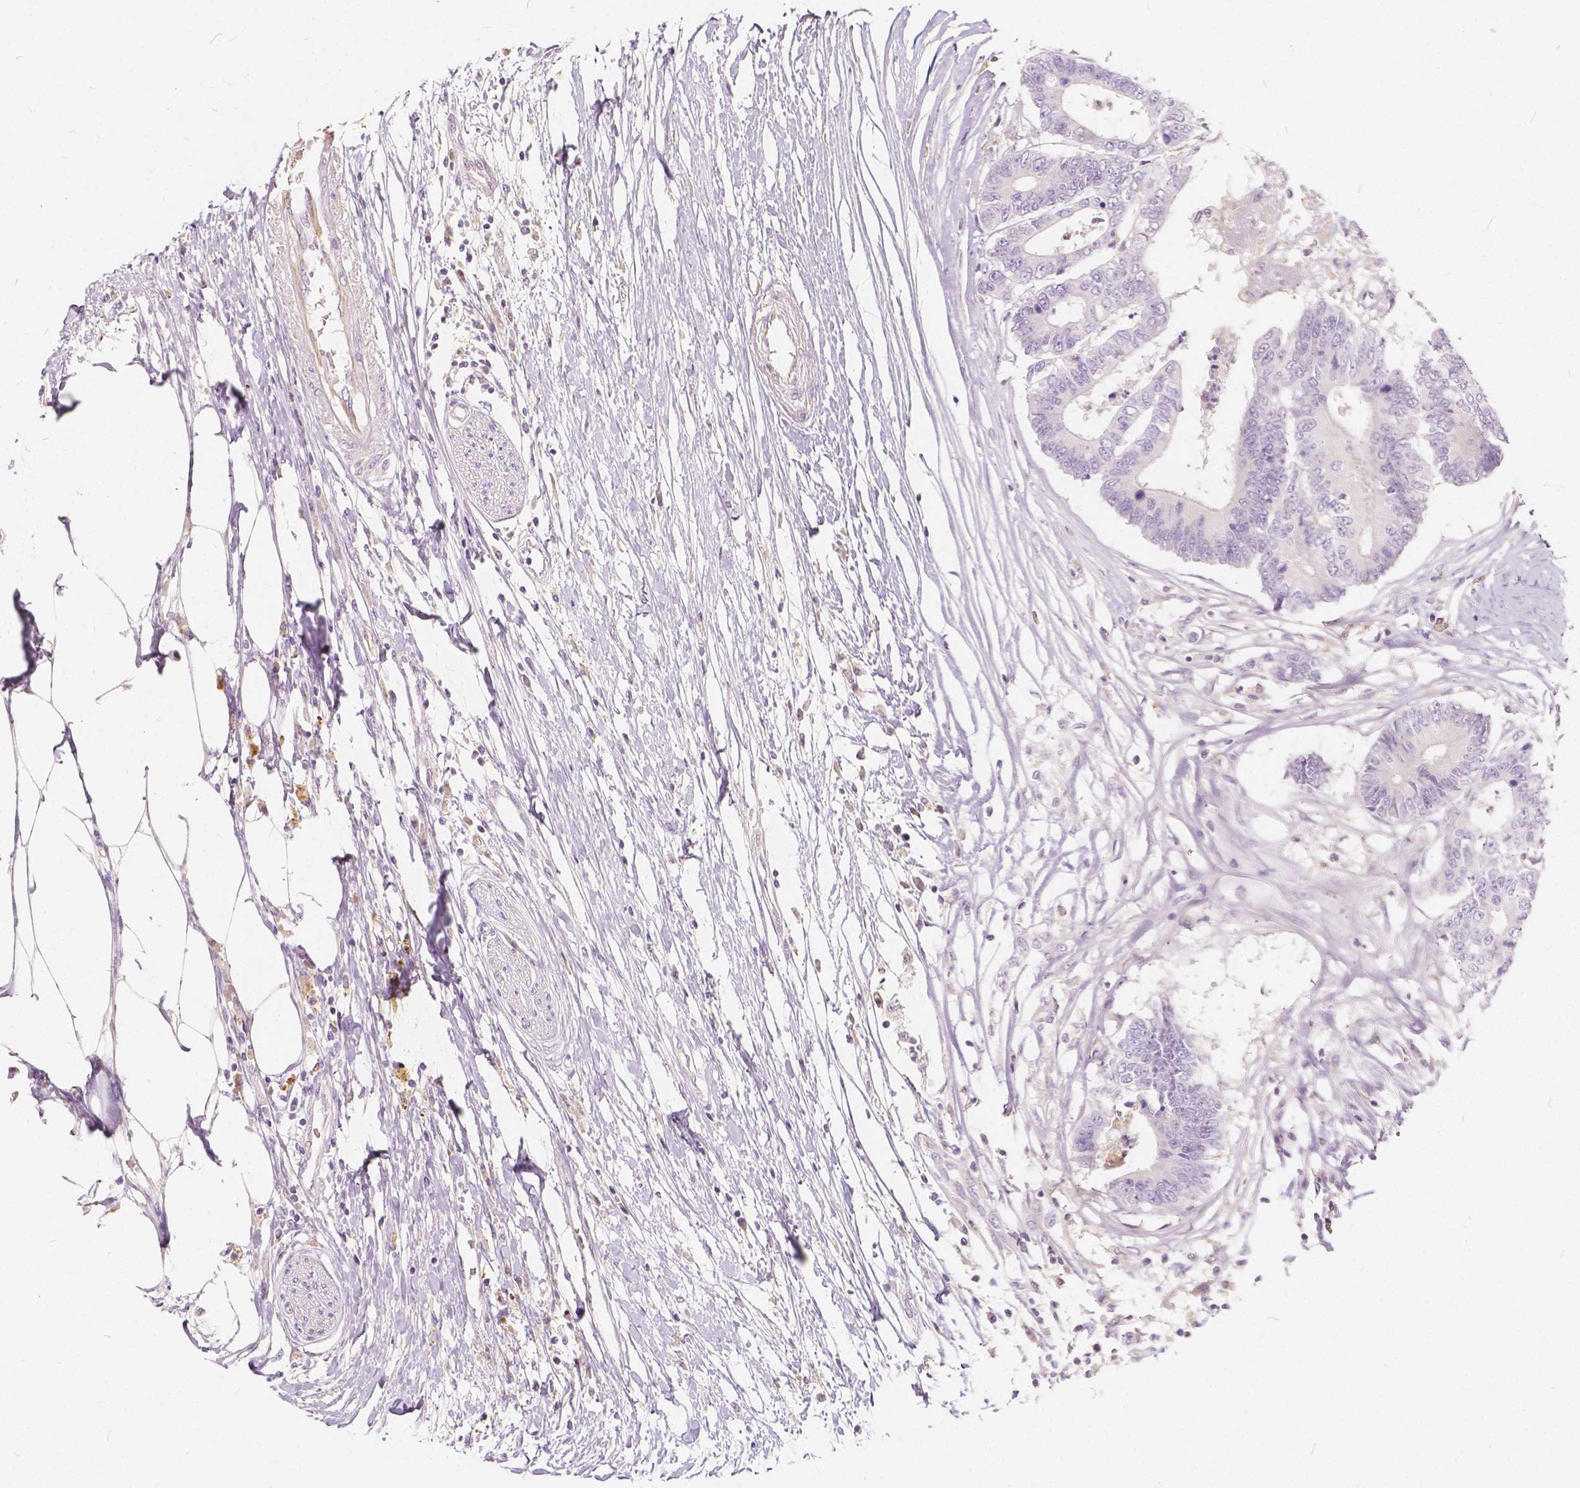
{"staining": {"intensity": "negative", "quantity": "none", "location": "none"}, "tissue": "colorectal cancer", "cell_type": "Tumor cells", "image_type": "cancer", "snomed": [{"axis": "morphology", "description": "Adenocarcinoma, NOS"}, {"axis": "topography", "description": "Colon"}], "caption": "Immunohistochemistry photomicrograph of neoplastic tissue: human colorectal cancer (adenocarcinoma) stained with DAB exhibits no significant protein staining in tumor cells.", "gene": "KIAA0513", "patient": {"sex": "female", "age": 48}}